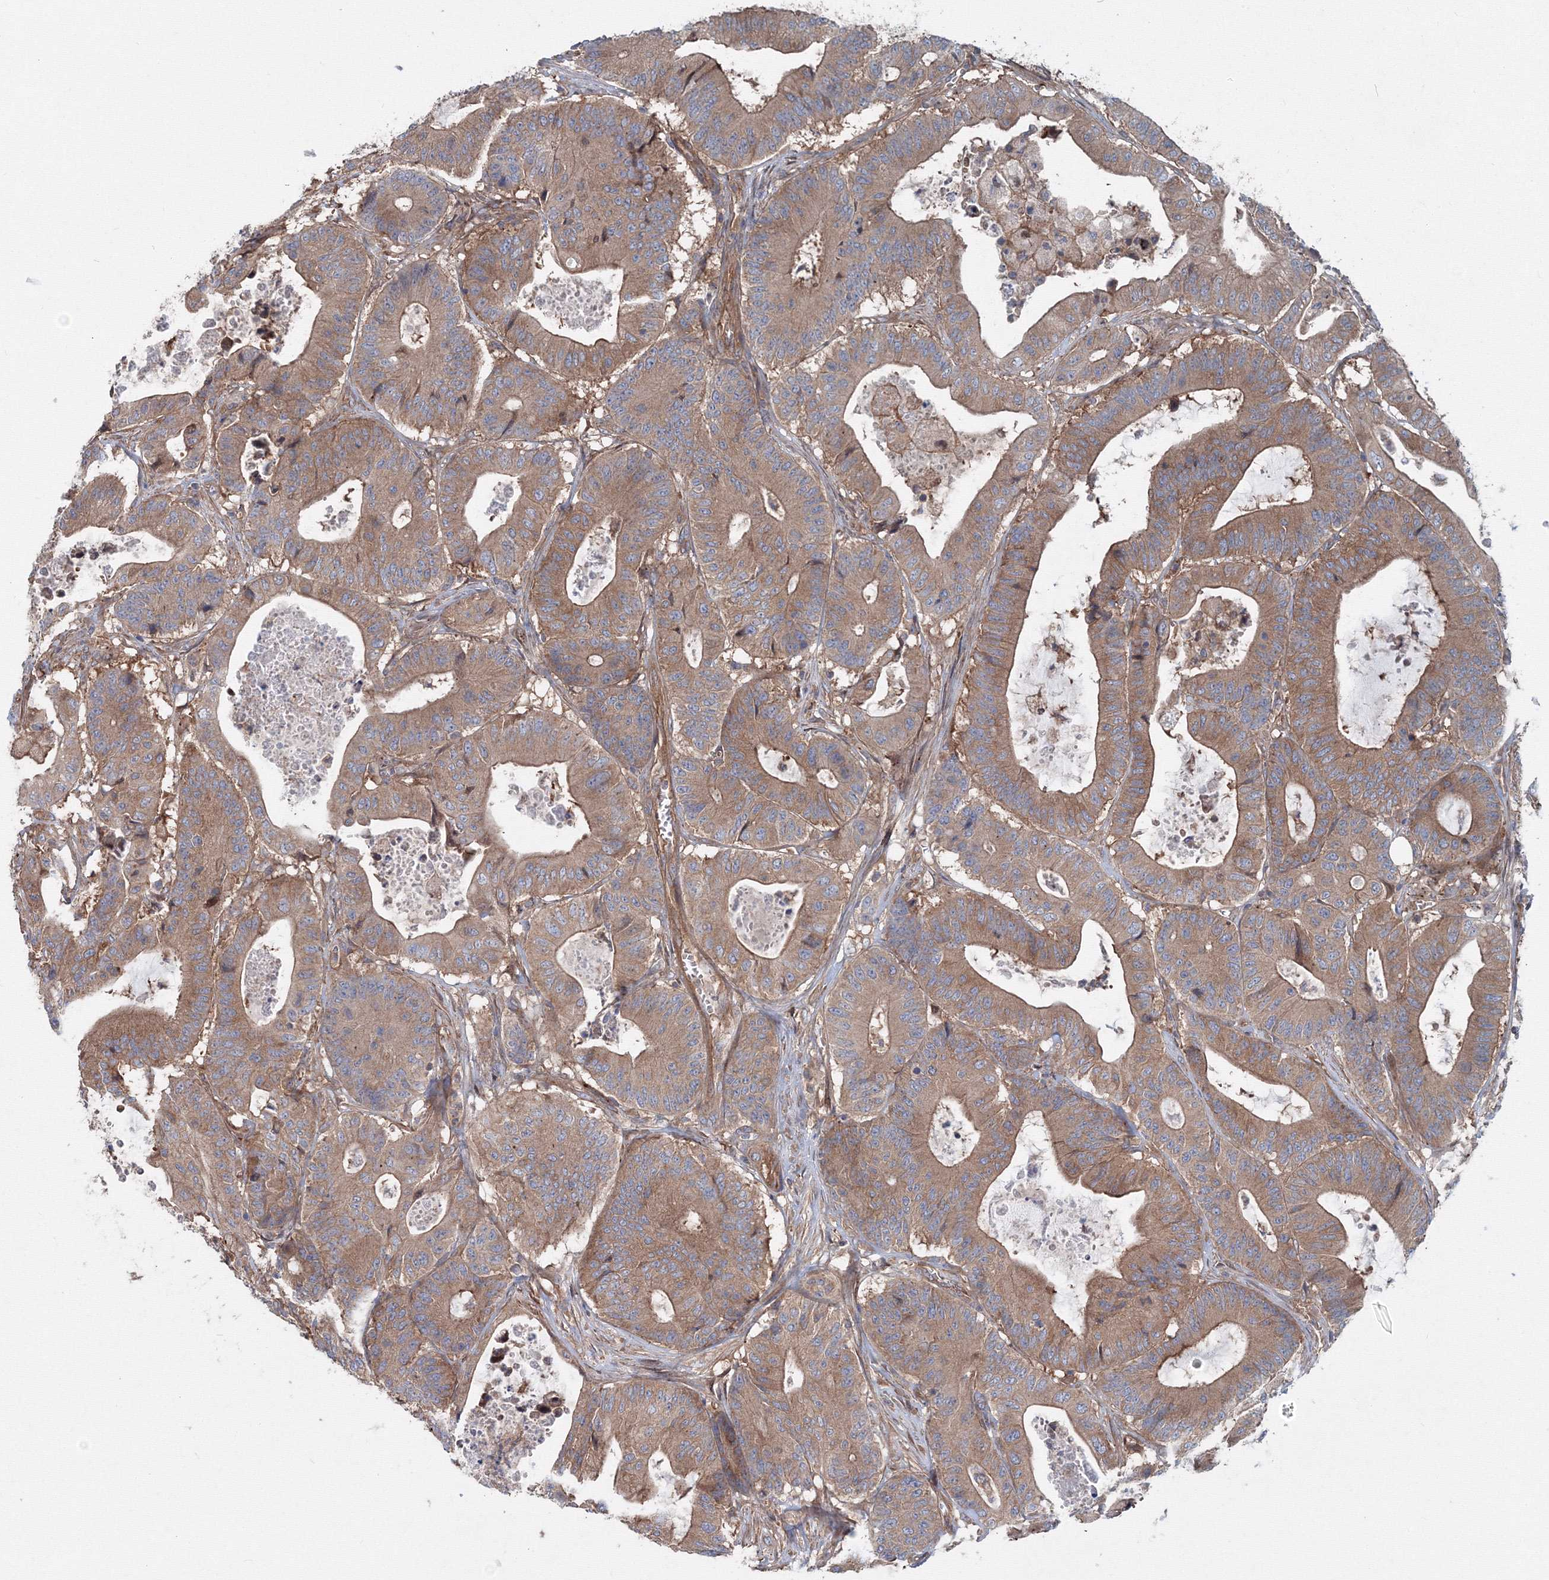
{"staining": {"intensity": "moderate", "quantity": ">75%", "location": "cytoplasmic/membranous"}, "tissue": "colorectal cancer", "cell_type": "Tumor cells", "image_type": "cancer", "snomed": [{"axis": "morphology", "description": "Adenocarcinoma, NOS"}, {"axis": "topography", "description": "Colon"}], "caption": "Immunohistochemistry micrograph of neoplastic tissue: colorectal cancer (adenocarcinoma) stained using immunohistochemistry (IHC) shows medium levels of moderate protein expression localized specifically in the cytoplasmic/membranous of tumor cells, appearing as a cytoplasmic/membranous brown color.", "gene": "EXOC1", "patient": {"sex": "female", "age": 84}}